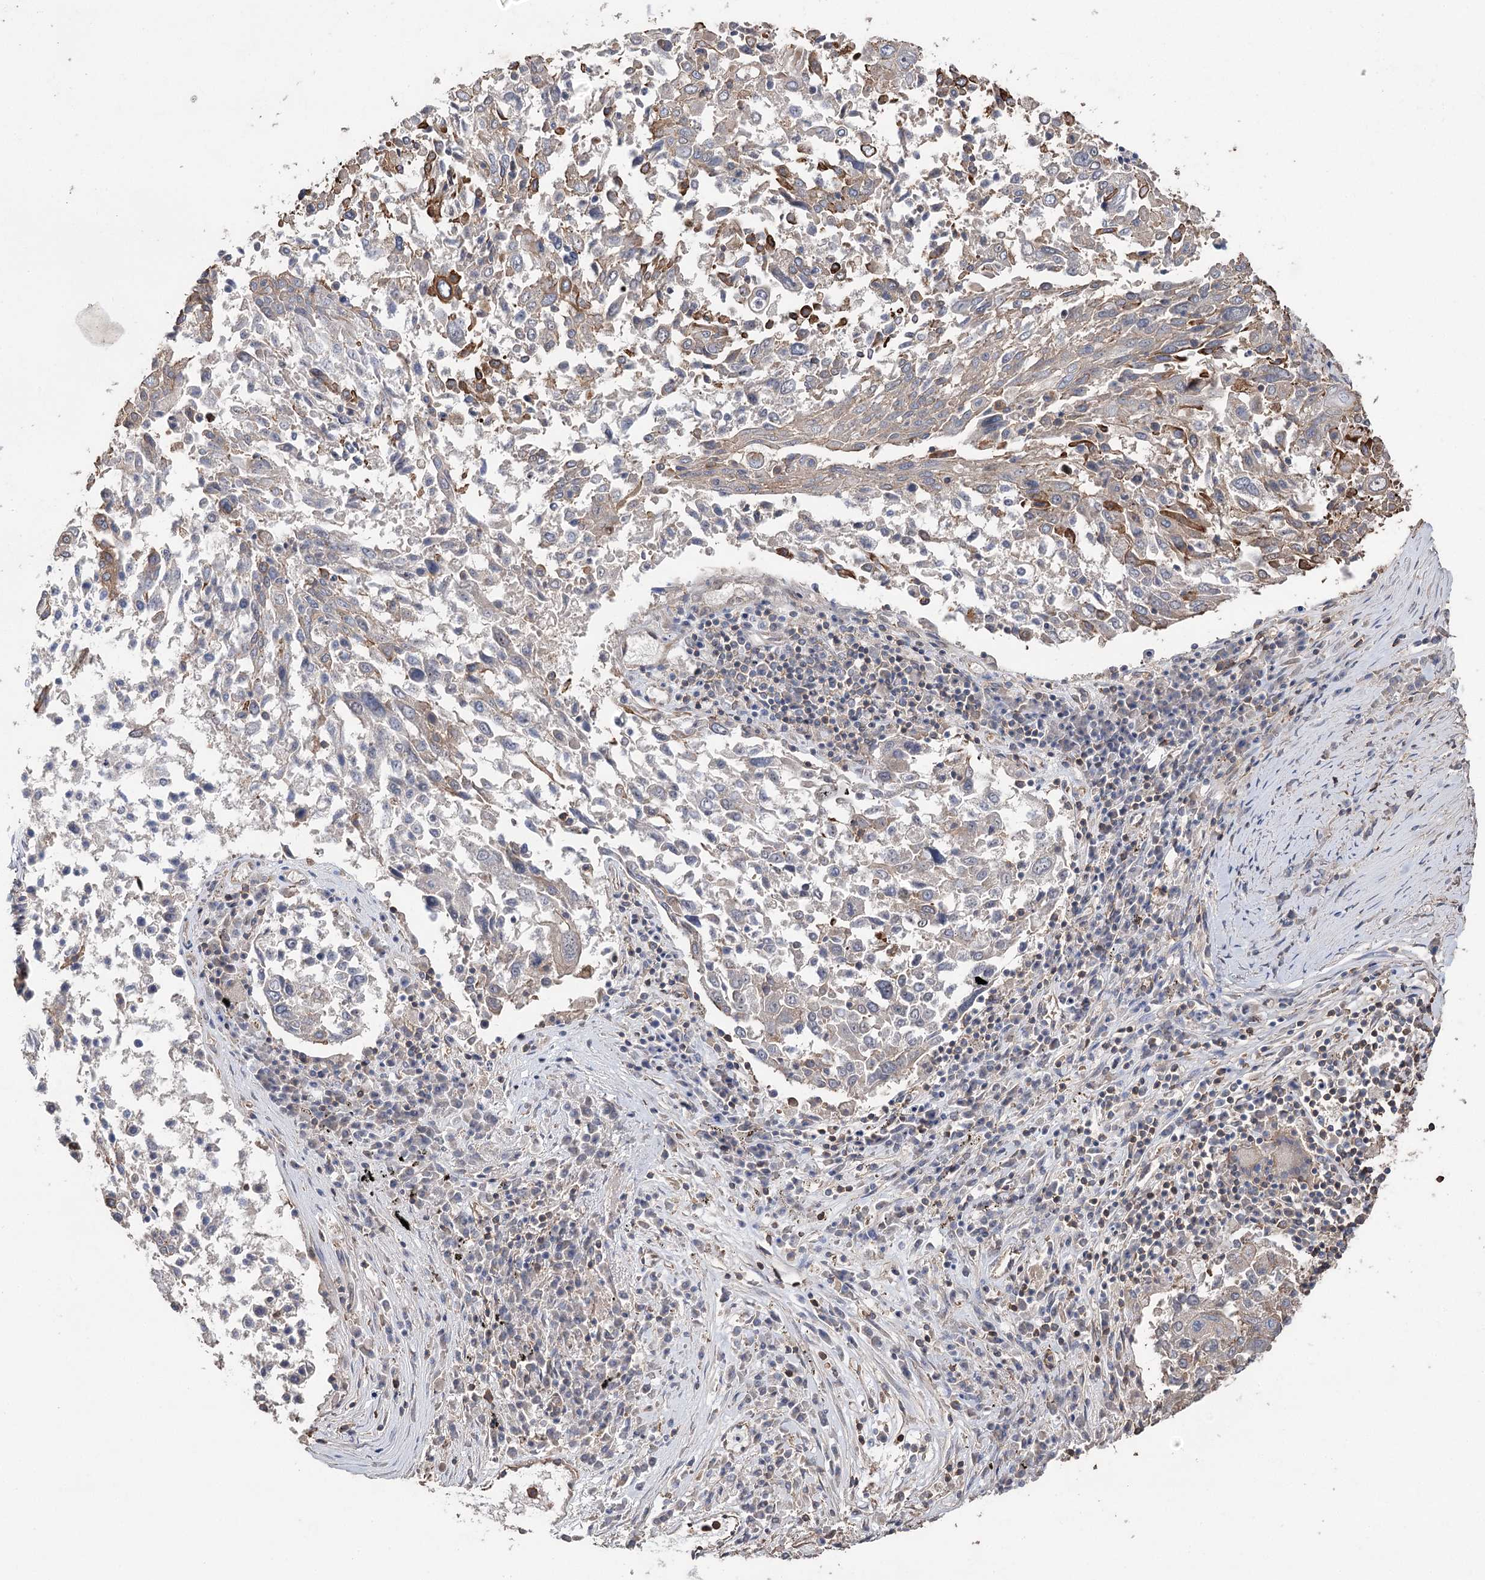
{"staining": {"intensity": "negative", "quantity": "none", "location": "none"}, "tissue": "lung cancer", "cell_type": "Tumor cells", "image_type": "cancer", "snomed": [{"axis": "morphology", "description": "Squamous cell carcinoma, NOS"}, {"axis": "topography", "description": "Lung"}], "caption": "Immunohistochemistry image of neoplastic tissue: squamous cell carcinoma (lung) stained with DAB (3,3'-diaminobenzidine) demonstrates no significant protein staining in tumor cells.", "gene": "FAM13B", "patient": {"sex": "male", "age": 65}}